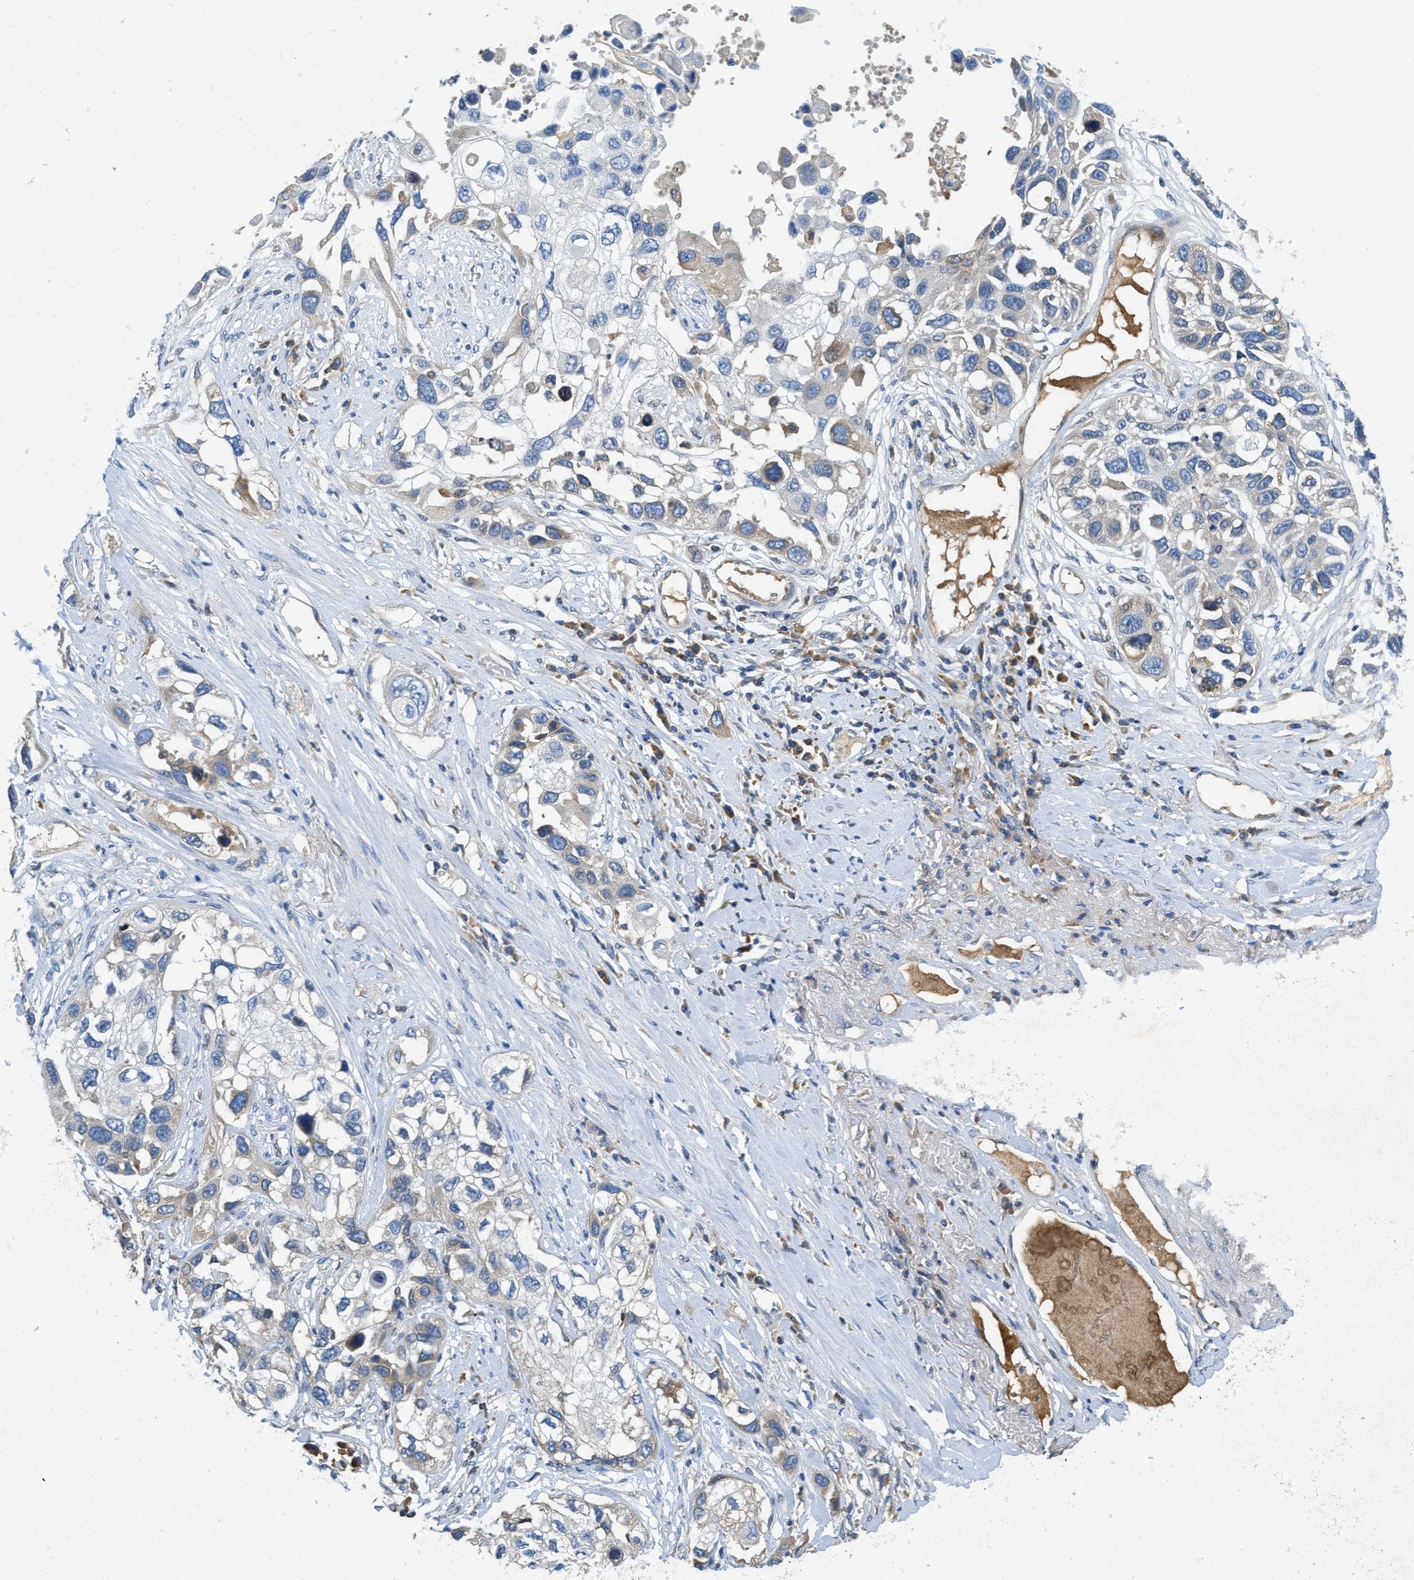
{"staining": {"intensity": "negative", "quantity": "none", "location": "none"}, "tissue": "lung cancer", "cell_type": "Tumor cells", "image_type": "cancer", "snomed": [{"axis": "morphology", "description": "Squamous cell carcinoma, NOS"}, {"axis": "topography", "description": "Lung"}], "caption": "Tumor cells are negative for brown protein staining in lung squamous cell carcinoma. (Immunohistochemistry, brightfield microscopy, high magnification).", "gene": "MPDU1", "patient": {"sex": "male", "age": 71}}